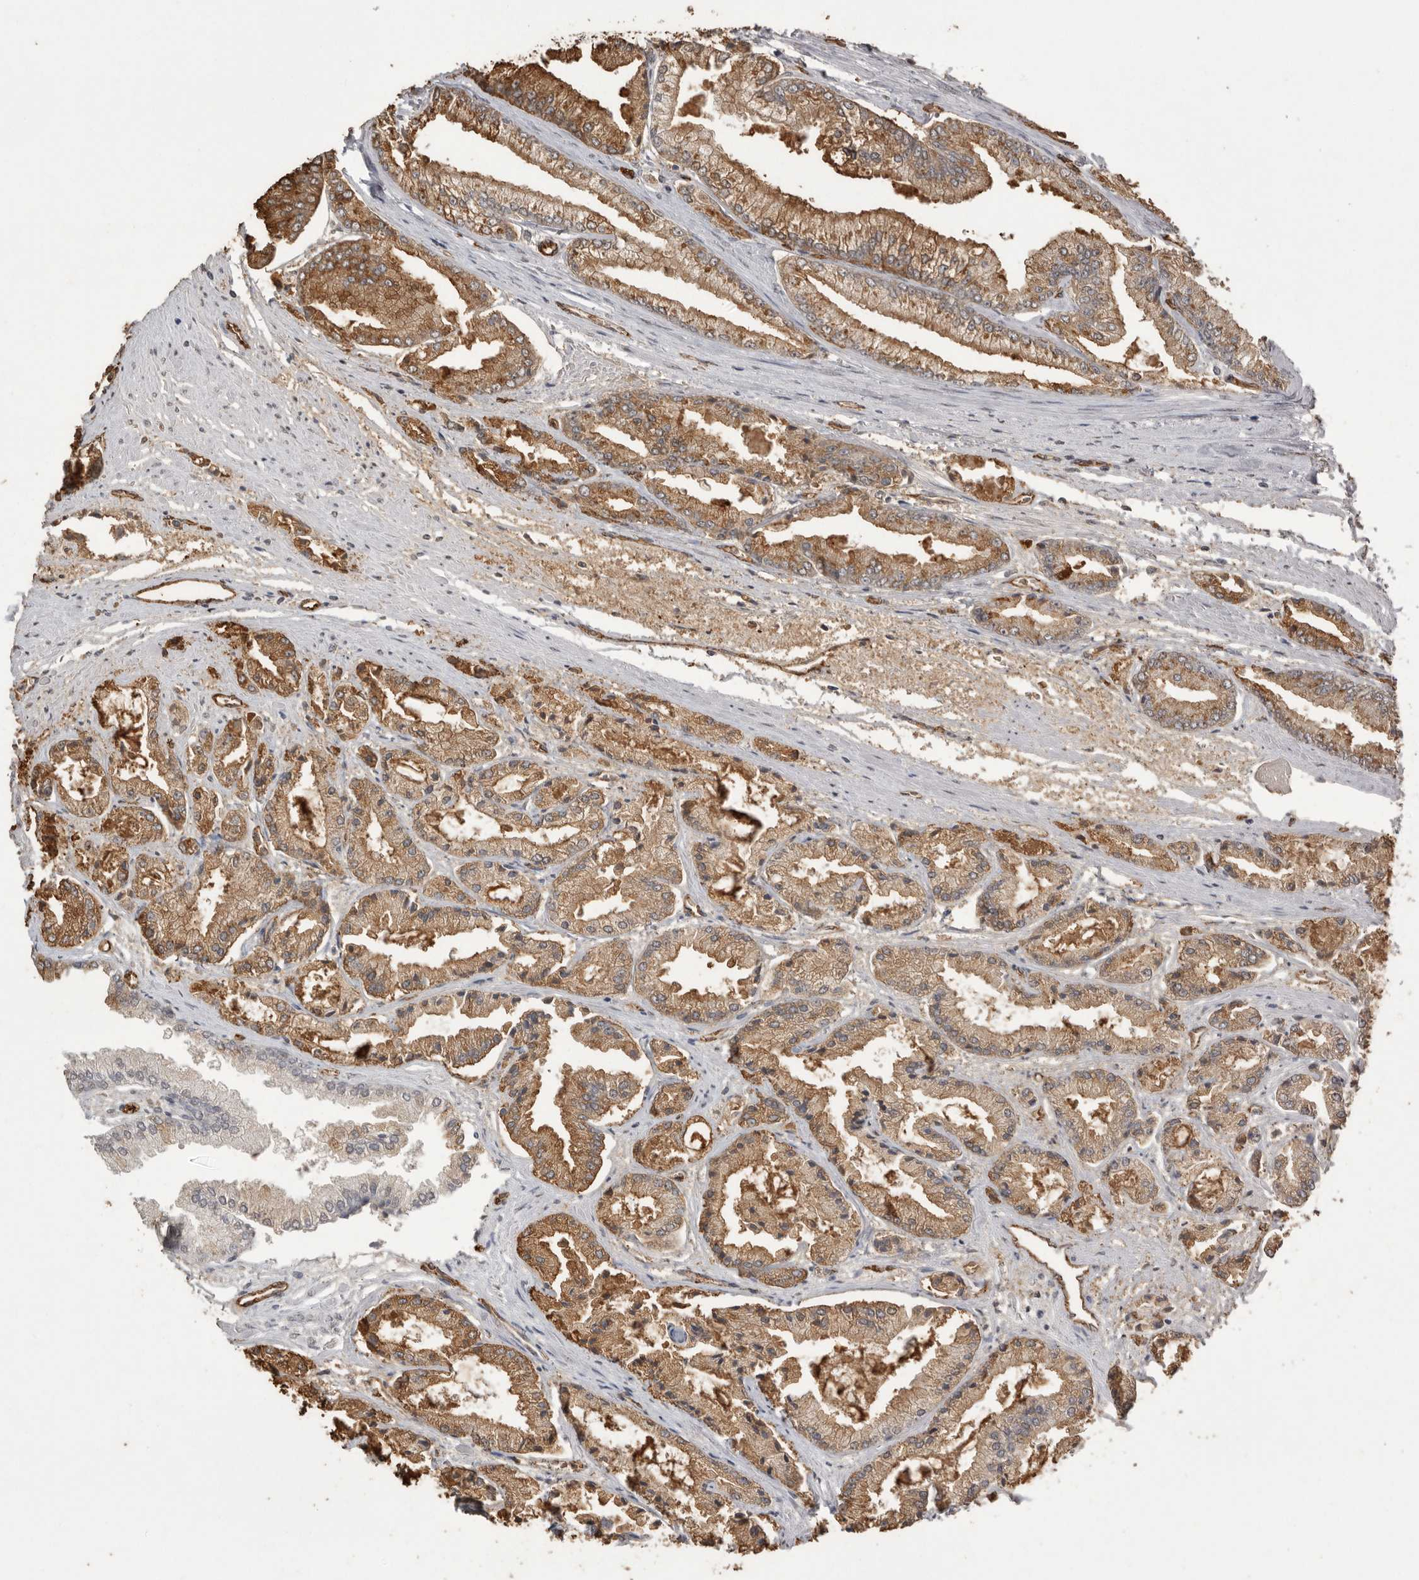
{"staining": {"intensity": "moderate", "quantity": ">75%", "location": "cytoplasmic/membranous"}, "tissue": "prostate cancer", "cell_type": "Tumor cells", "image_type": "cancer", "snomed": [{"axis": "morphology", "description": "Adenocarcinoma, Low grade"}, {"axis": "topography", "description": "Prostate"}], "caption": "Low-grade adenocarcinoma (prostate) stained with a brown dye reveals moderate cytoplasmic/membranous positive positivity in about >75% of tumor cells.", "gene": "IL27", "patient": {"sex": "male", "age": 52}}